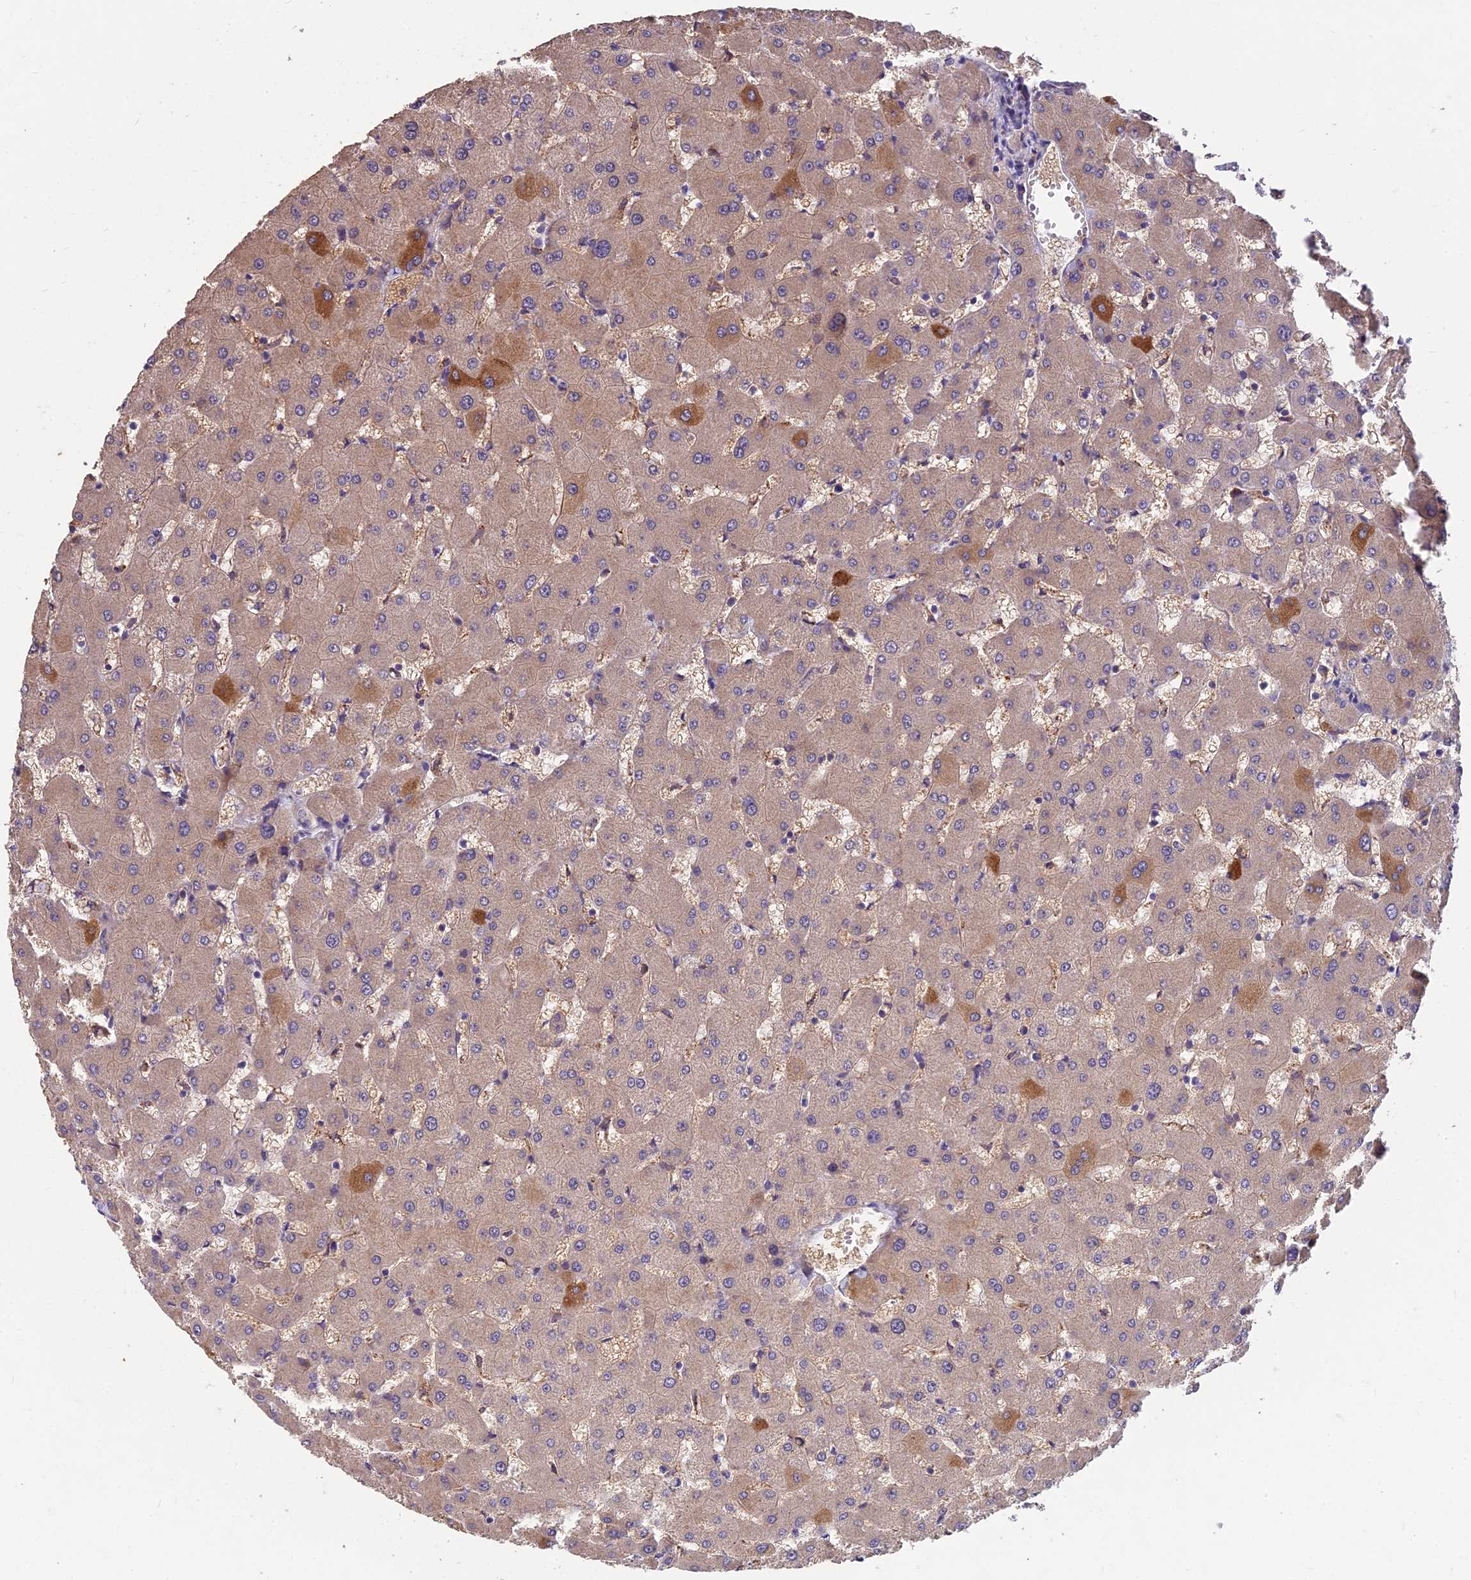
{"staining": {"intensity": "negative", "quantity": "none", "location": "none"}, "tissue": "liver", "cell_type": "Cholangiocytes", "image_type": "normal", "snomed": [{"axis": "morphology", "description": "Normal tissue, NOS"}, {"axis": "topography", "description": "Liver"}], "caption": "Unremarkable liver was stained to show a protein in brown. There is no significant expression in cholangiocytes. The staining is performed using DAB brown chromogen with nuclei counter-stained in using hematoxylin.", "gene": "CEACAM16", "patient": {"sex": "female", "age": 63}}